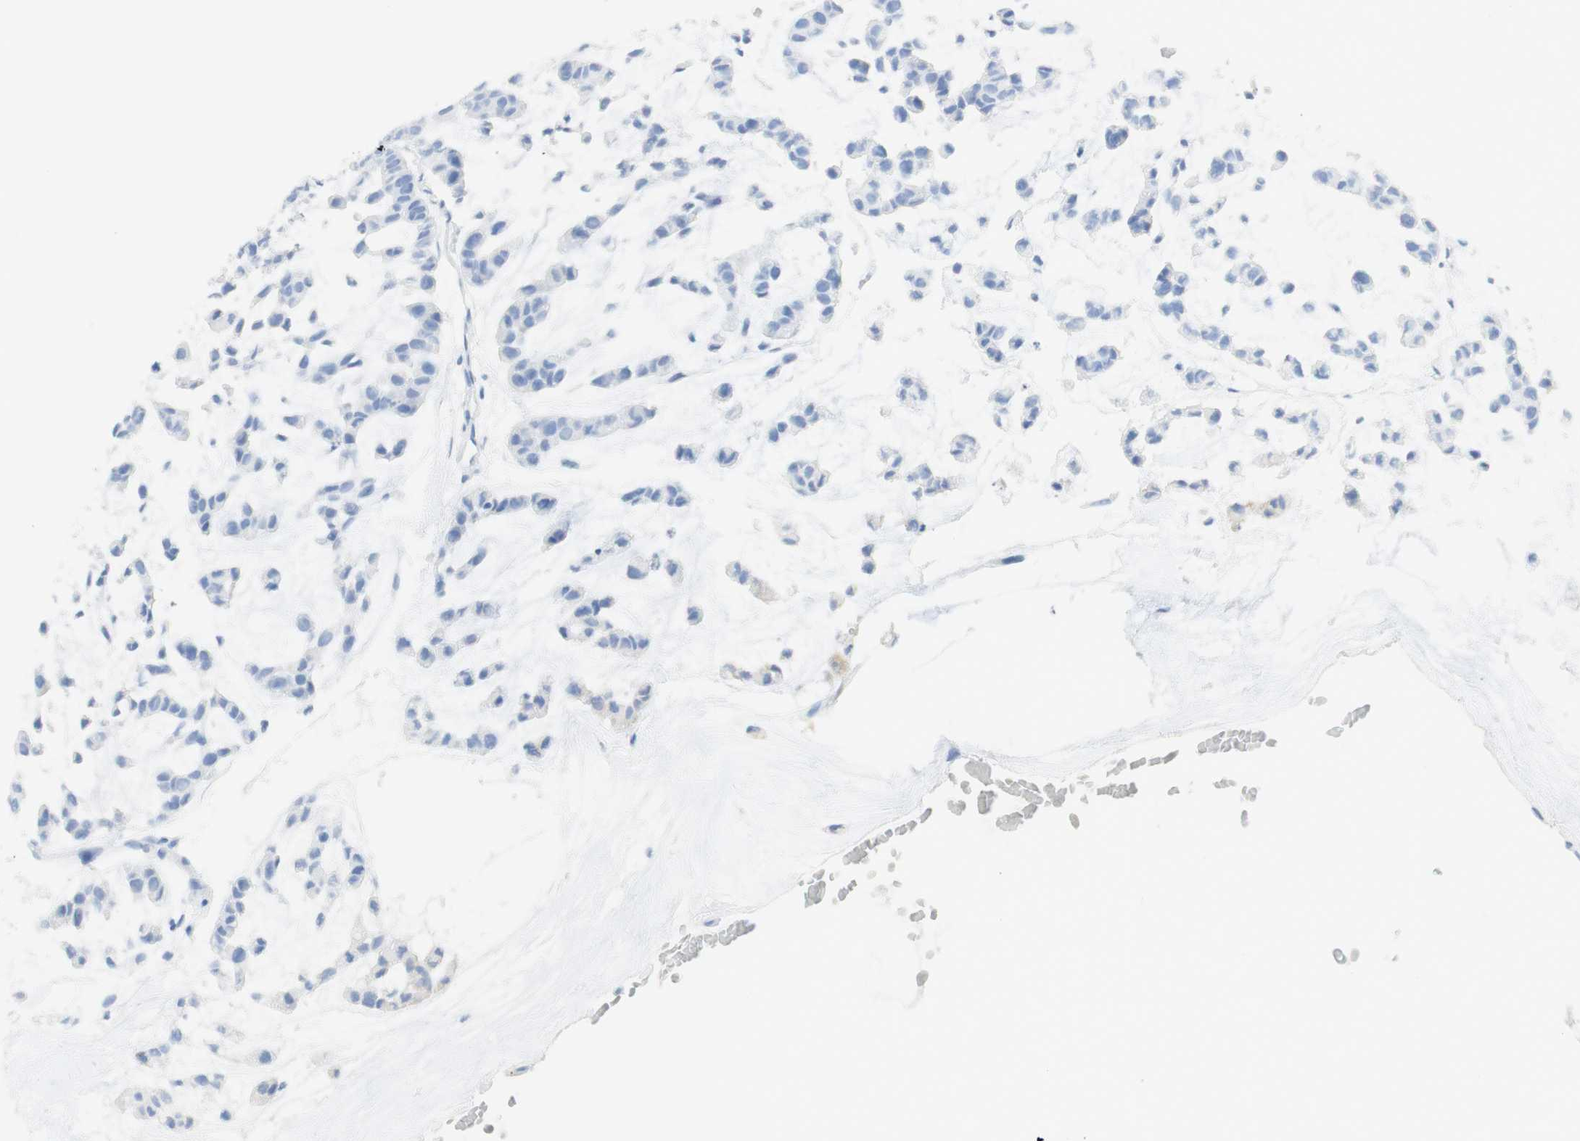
{"staining": {"intensity": "negative", "quantity": "none", "location": "none"}, "tissue": "head and neck cancer", "cell_type": "Tumor cells", "image_type": "cancer", "snomed": [{"axis": "morphology", "description": "Adenocarcinoma, NOS"}, {"axis": "morphology", "description": "Adenoma, NOS"}, {"axis": "topography", "description": "Head-Neck"}], "caption": "Tumor cells show no significant protein expression in head and neck cancer (adenoma).", "gene": "TPO", "patient": {"sex": "female", "age": 55}}